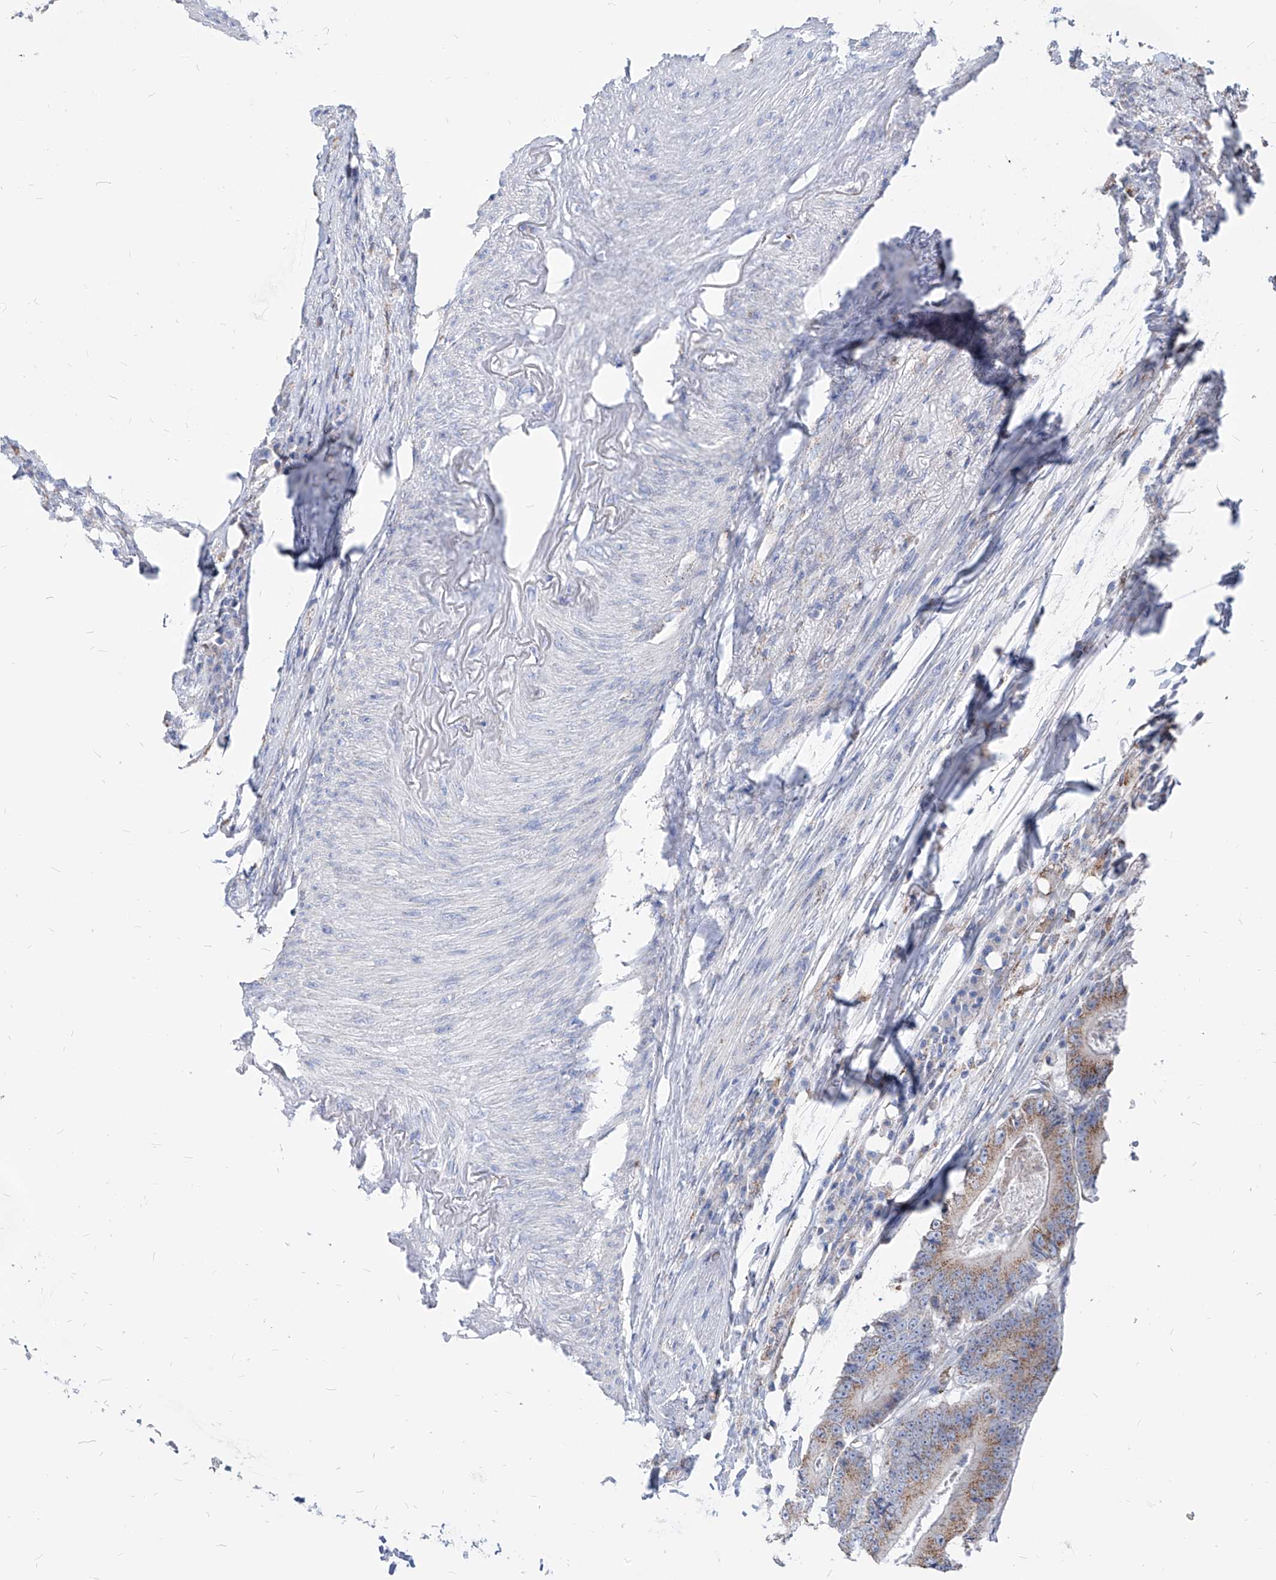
{"staining": {"intensity": "moderate", "quantity": ">75%", "location": "cytoplasmic/membranous"}, "tissue": "colorectal cancer", "cell_type": "Tumor cells", "image_type": "cancer", "snomed": [{"axis": "morphology", "description": "Adenocarcinoma, NOS"}, {"axis": "topography", "description": "Colon"}], "caption": "This photomicrograph shows immunohistochemistry staining of colorectal cancer (adenocarcinoma), with medium moderate cytoplasmic/membranous positivity in approximately >75% of tumor cells.", "gene": "AGPS", "patient": {"sex": "male", "age": 83}}